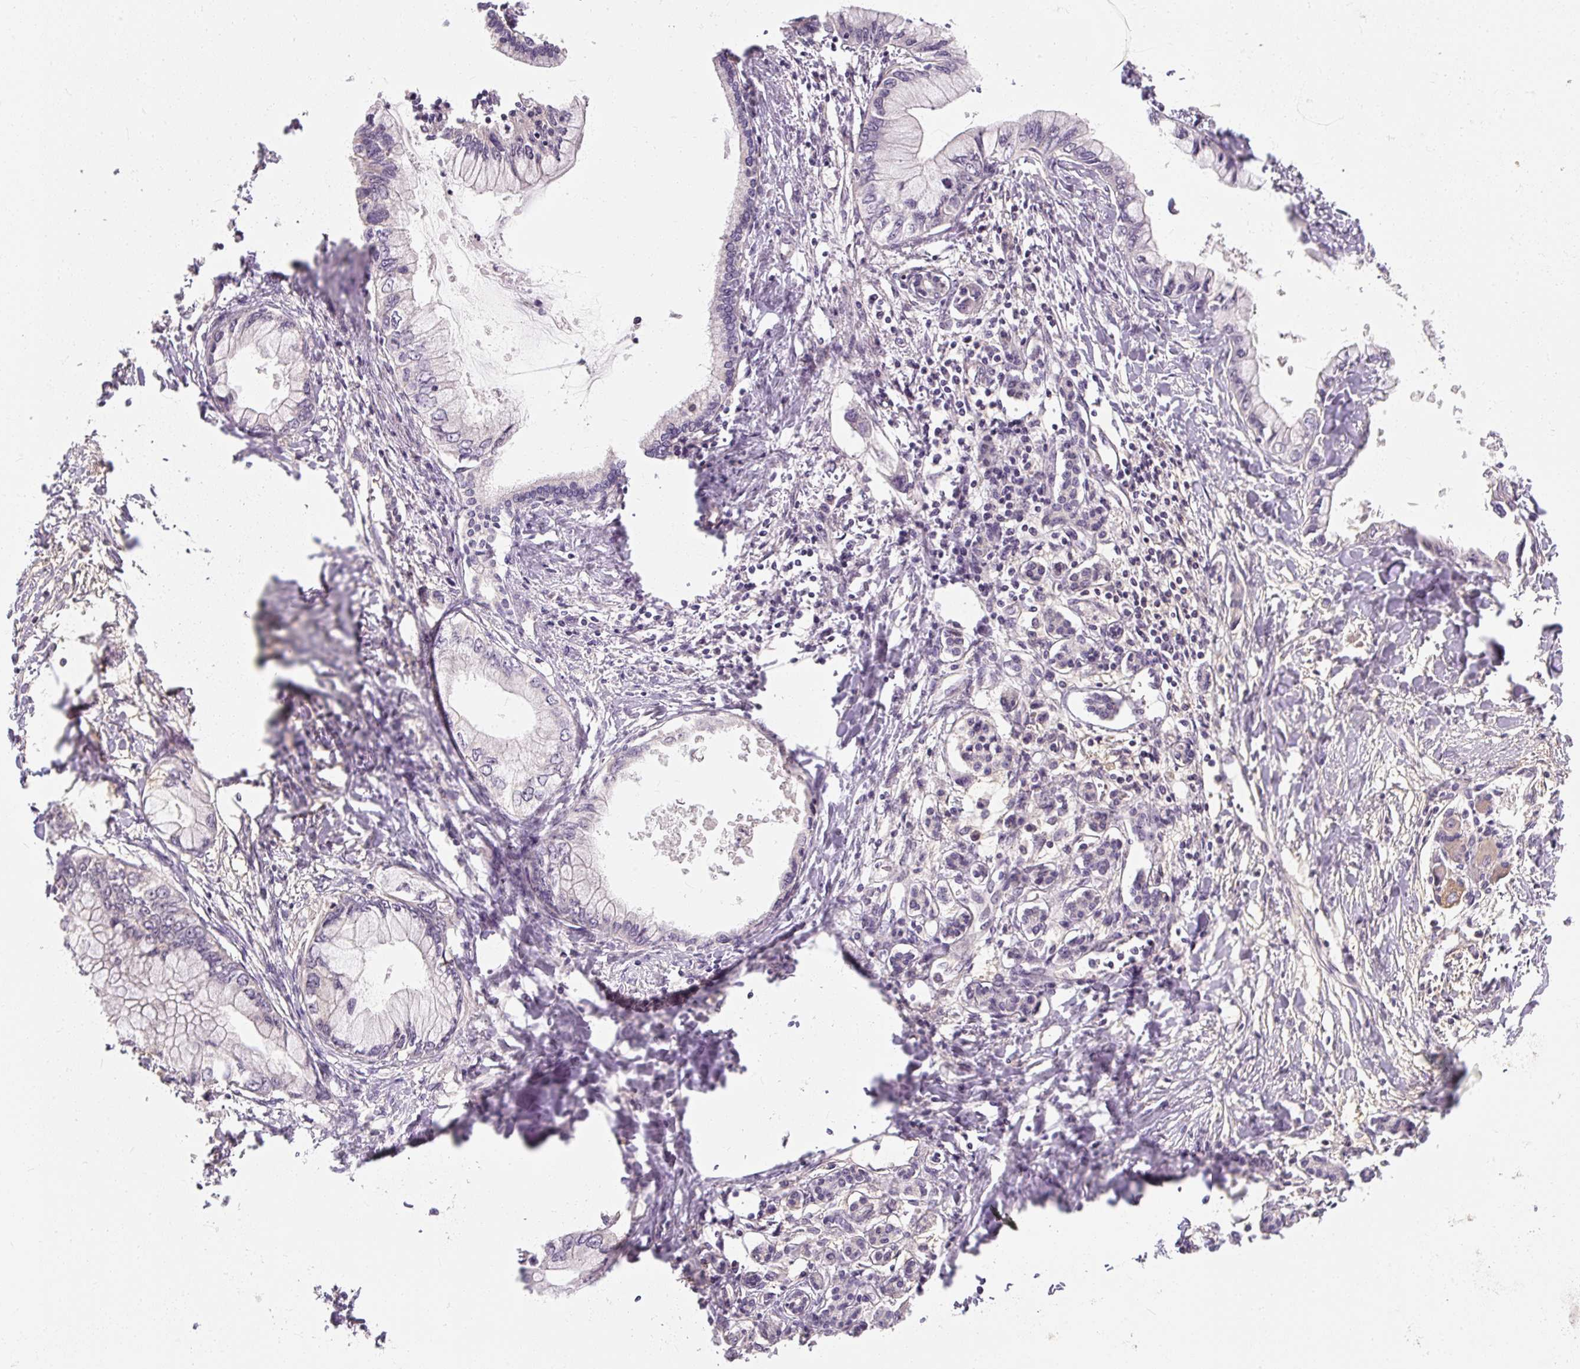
{"staining": {"intensity": "negative", "quantity": "none", "location": "none"}, "tissue": "pancreatic cancer", "cell_type": "Tumor cells", "image_type": "cancer", "snomed": [{"axis": "morphology", "description": "Adenocarcinoma, NOS"}, {"axis": "topography", "description": "Pancreas"}], "caption": "DAB immunohistochemical staining of pancreatic cancer exhibits no significant expression in tumor cells. (DAB (3,3'-diaminobenzidine) IHC with hematoxylin counter stain).", "gene": "RB1CC1", "patient": {"sex": "male", "age": 48}}